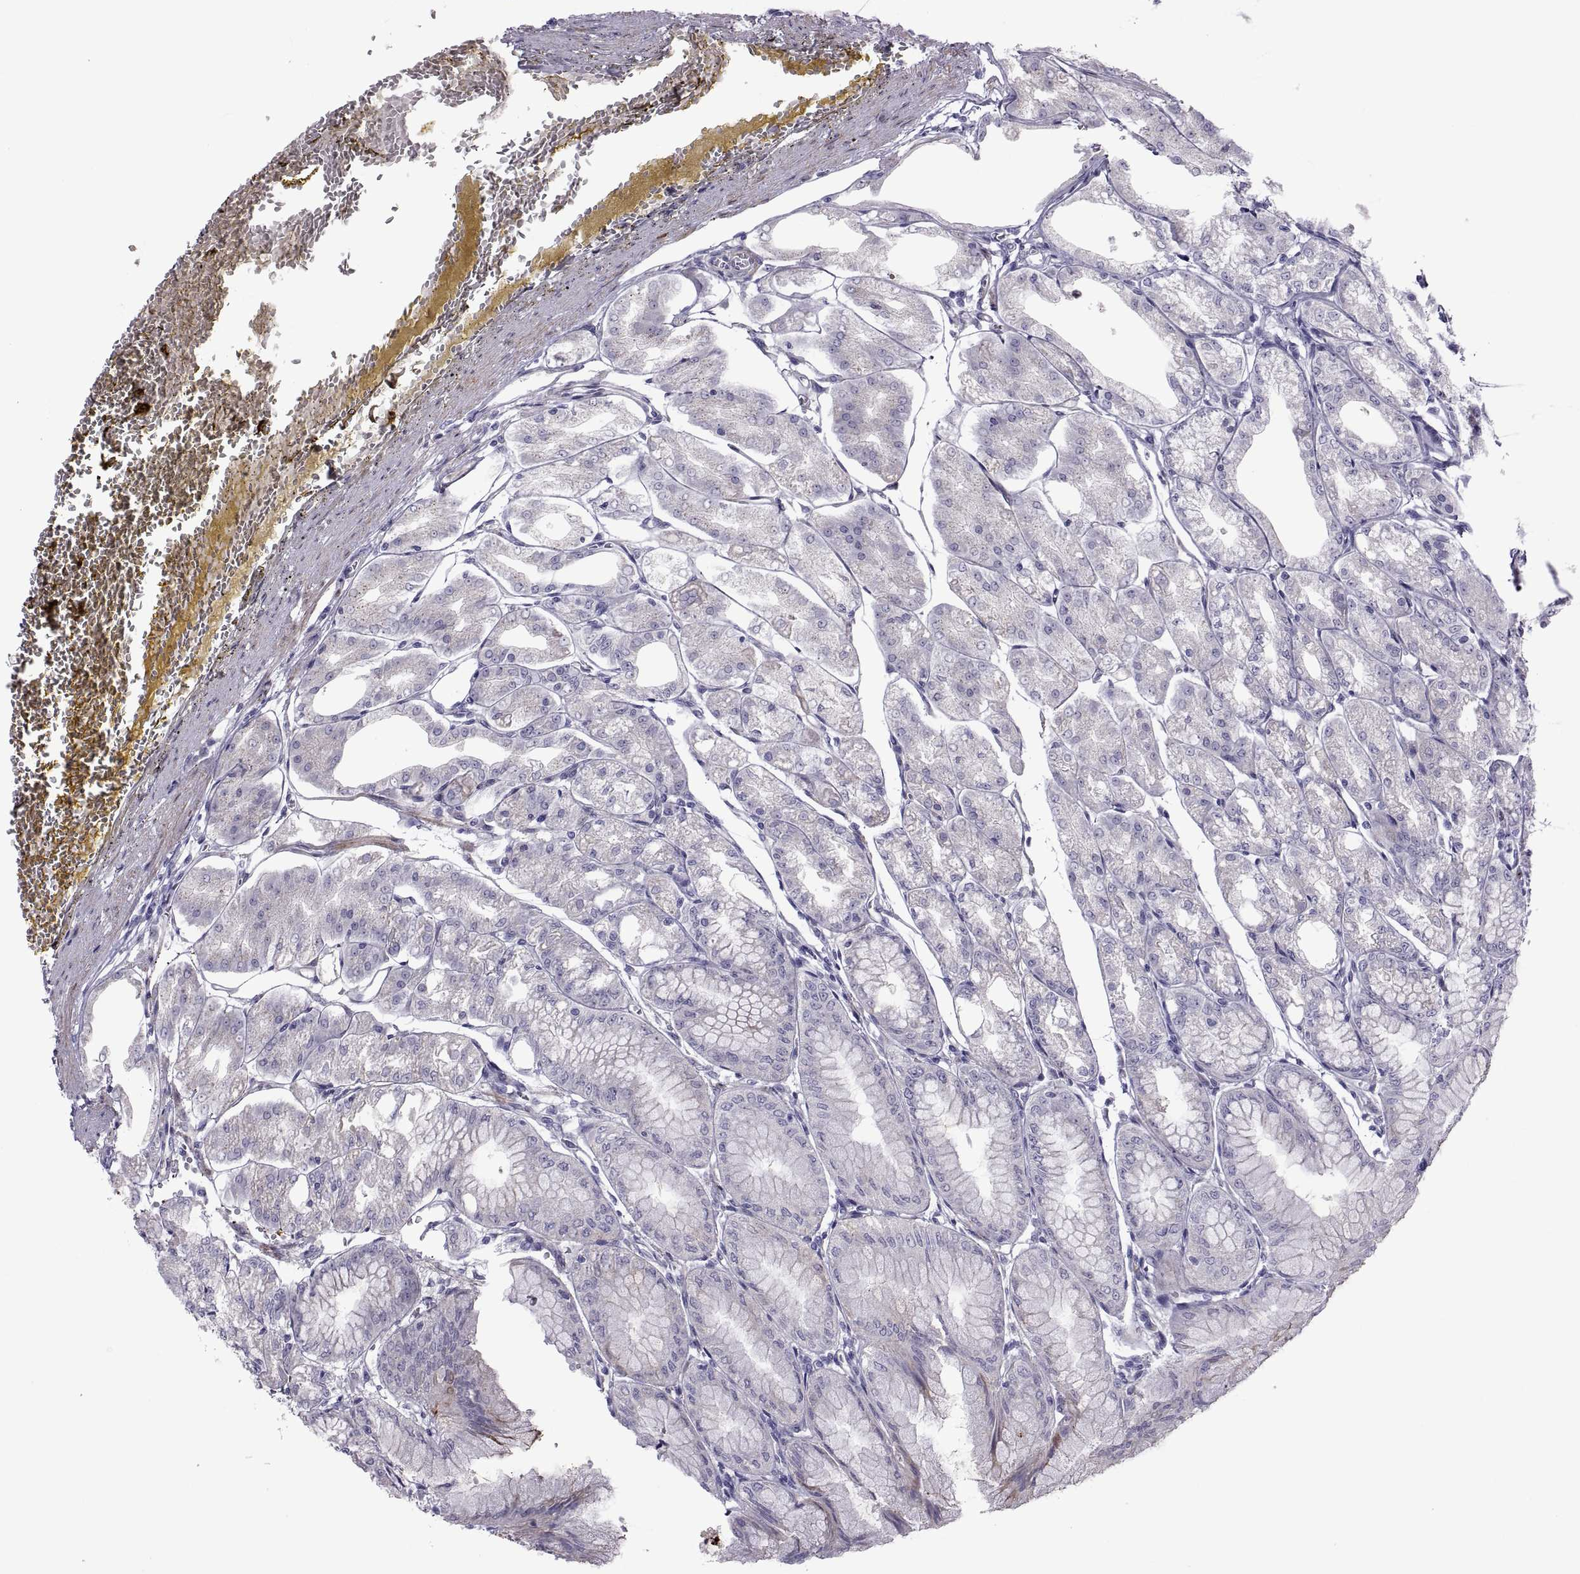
{"staining": {"intensity": "negative", "quantity": "none", "location": "none"}, "tissue": "stomach", "cell_type": "Glandular cells", "image_type": "normal", "snomed": [{"axis": "morphology", "description": "Normal tissue, NOS"}, {"axis": "topography", "description": "Stomach, lower"}], "caption": "This is an IHC micrograph of benign stomach. There is no staining in glandular cells.", "gene": "TMEM158", "patient": {"sex": "male", "age": 71}}